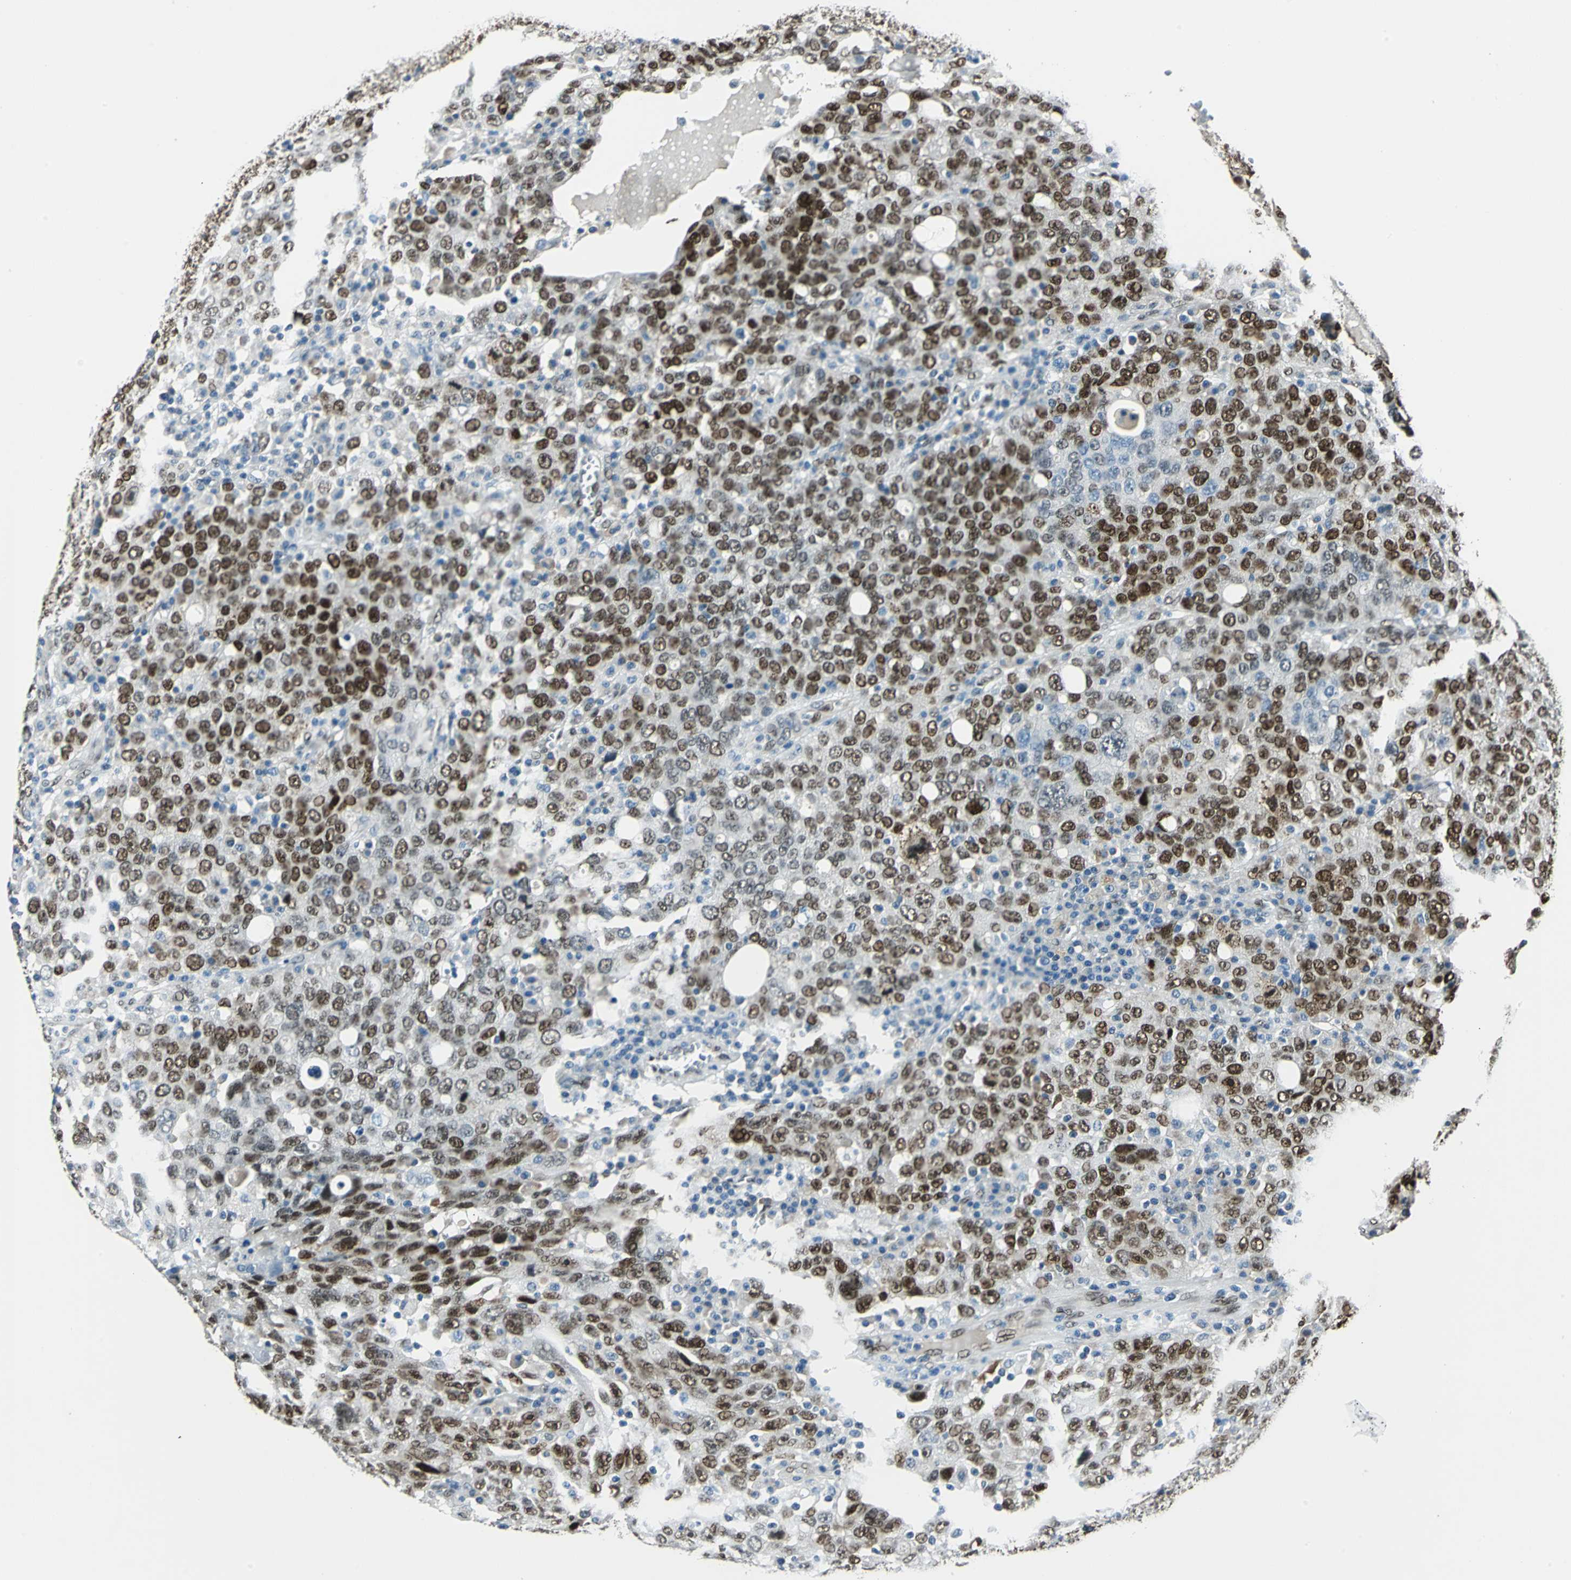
{"staining": {"intensity": "strong", "quantity": ">75%", "location": "nuclear"}, "tissue": "ovarian cancer", "cell_type": "Tumor cells", "image_type": "cancer", "snomed": [{"axis": "morphology", "description": "Carcinoma, endometroid"}, {"axis": "topography", "description": "Ovary"}], "caption": "DAB immunohistochemical staining of ovarian endometroid carcinoma exhibits strong nuclear protein positivity in approximately >75% of tumor cells.", "gene": "NFIA", "patient": {"sex": "female", "age": 62}}